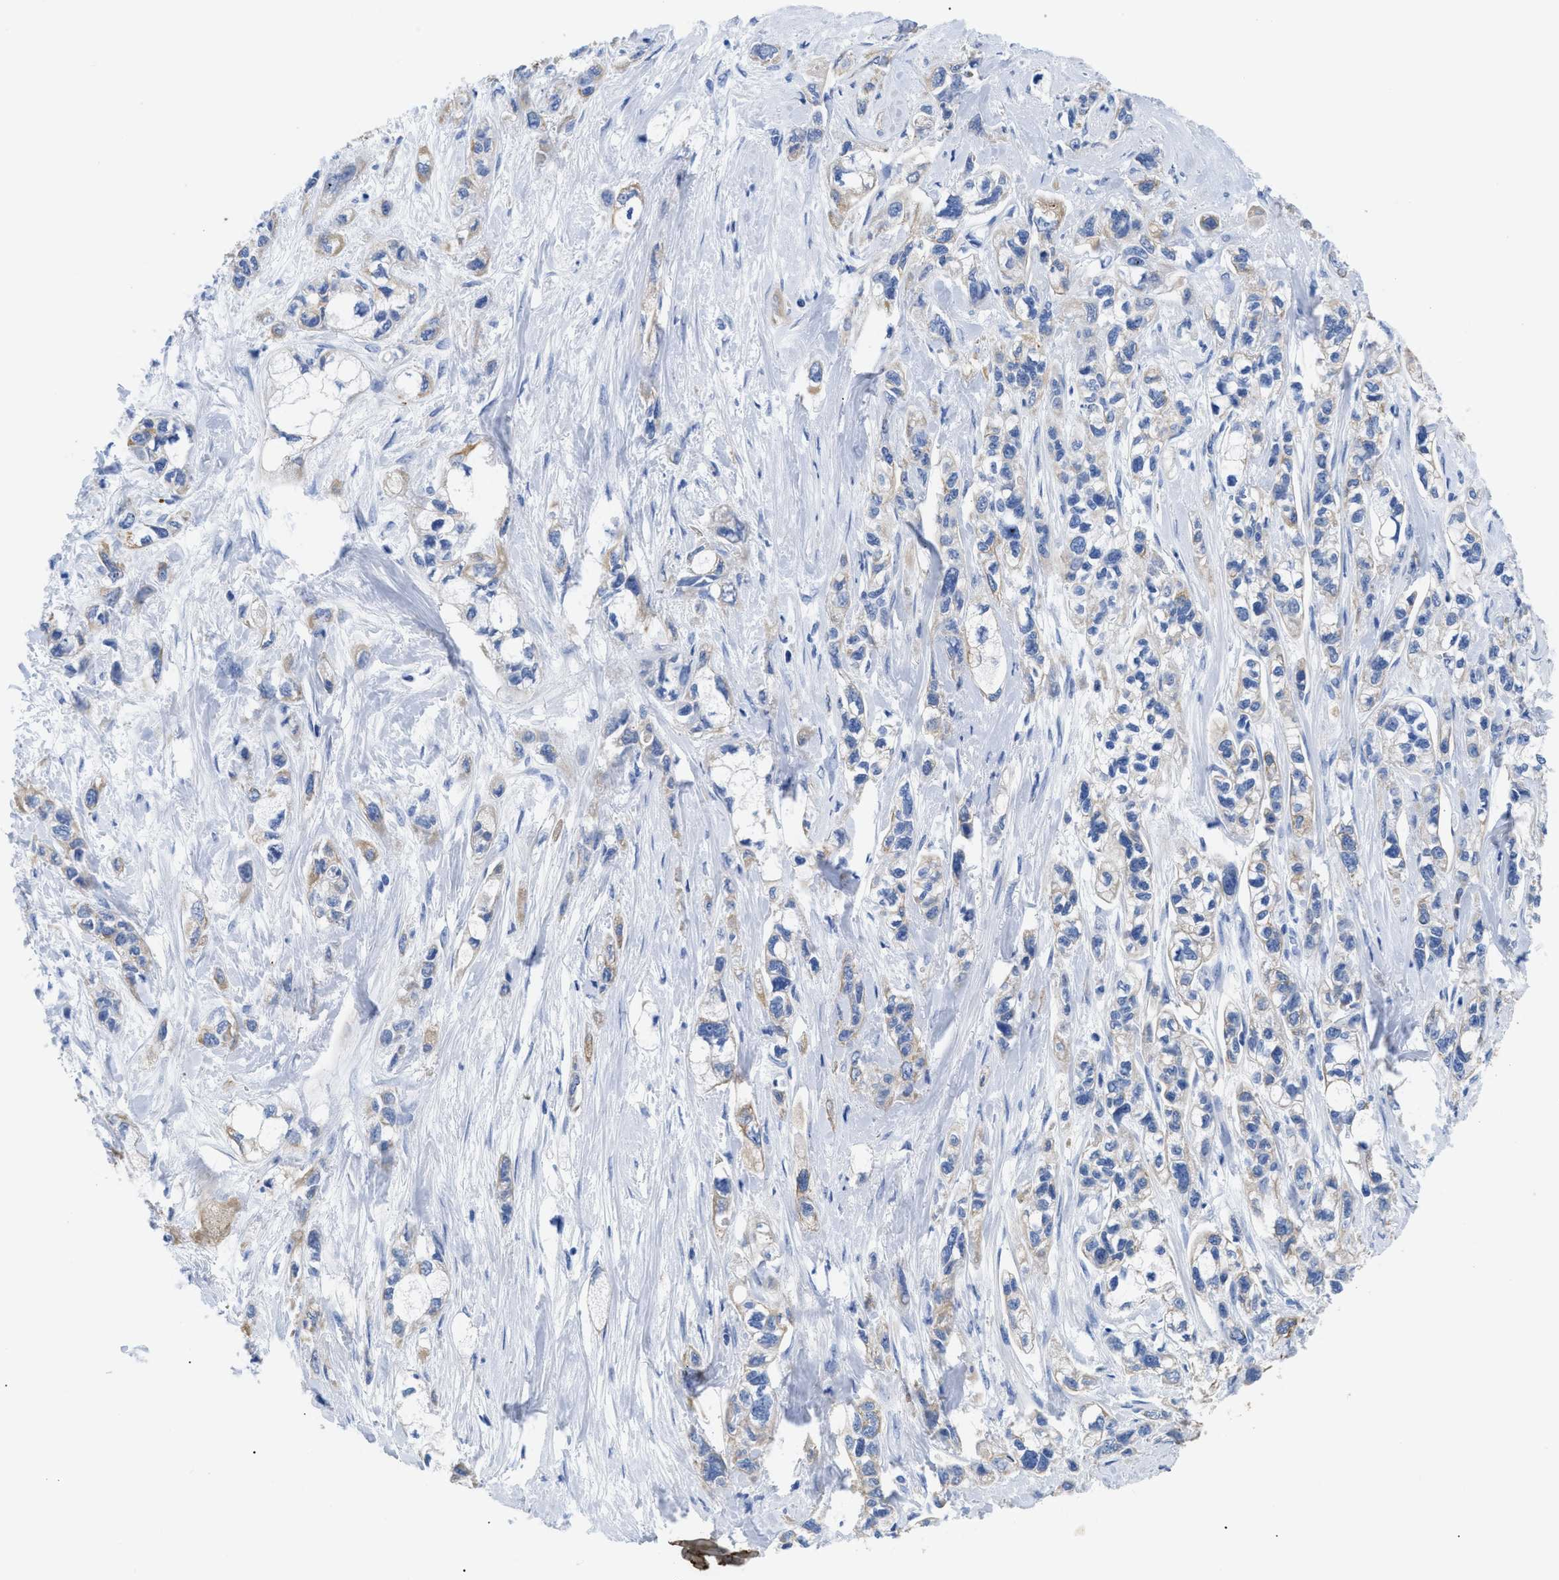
{"staining": {"intensity": "weak", "quantity": "<25%", "location": "cytoplasmic/membranous"}, "tissue": "pancreatic cancer", "cell_type": "Tumor cells", "image_type": "cancer", "snomed": [{"axis": "morphology", "description": "Adenocarcinoma, NOS"}, {"axis": "topography", "description": "Pancreas"}], "caption": "Pancreatic adenocarcinoma was stained to show a protein in brown. There is no significant positivity in tumor cells.", "gene": "TMEM68", "patient": {"sex": "male", "age": 74}}